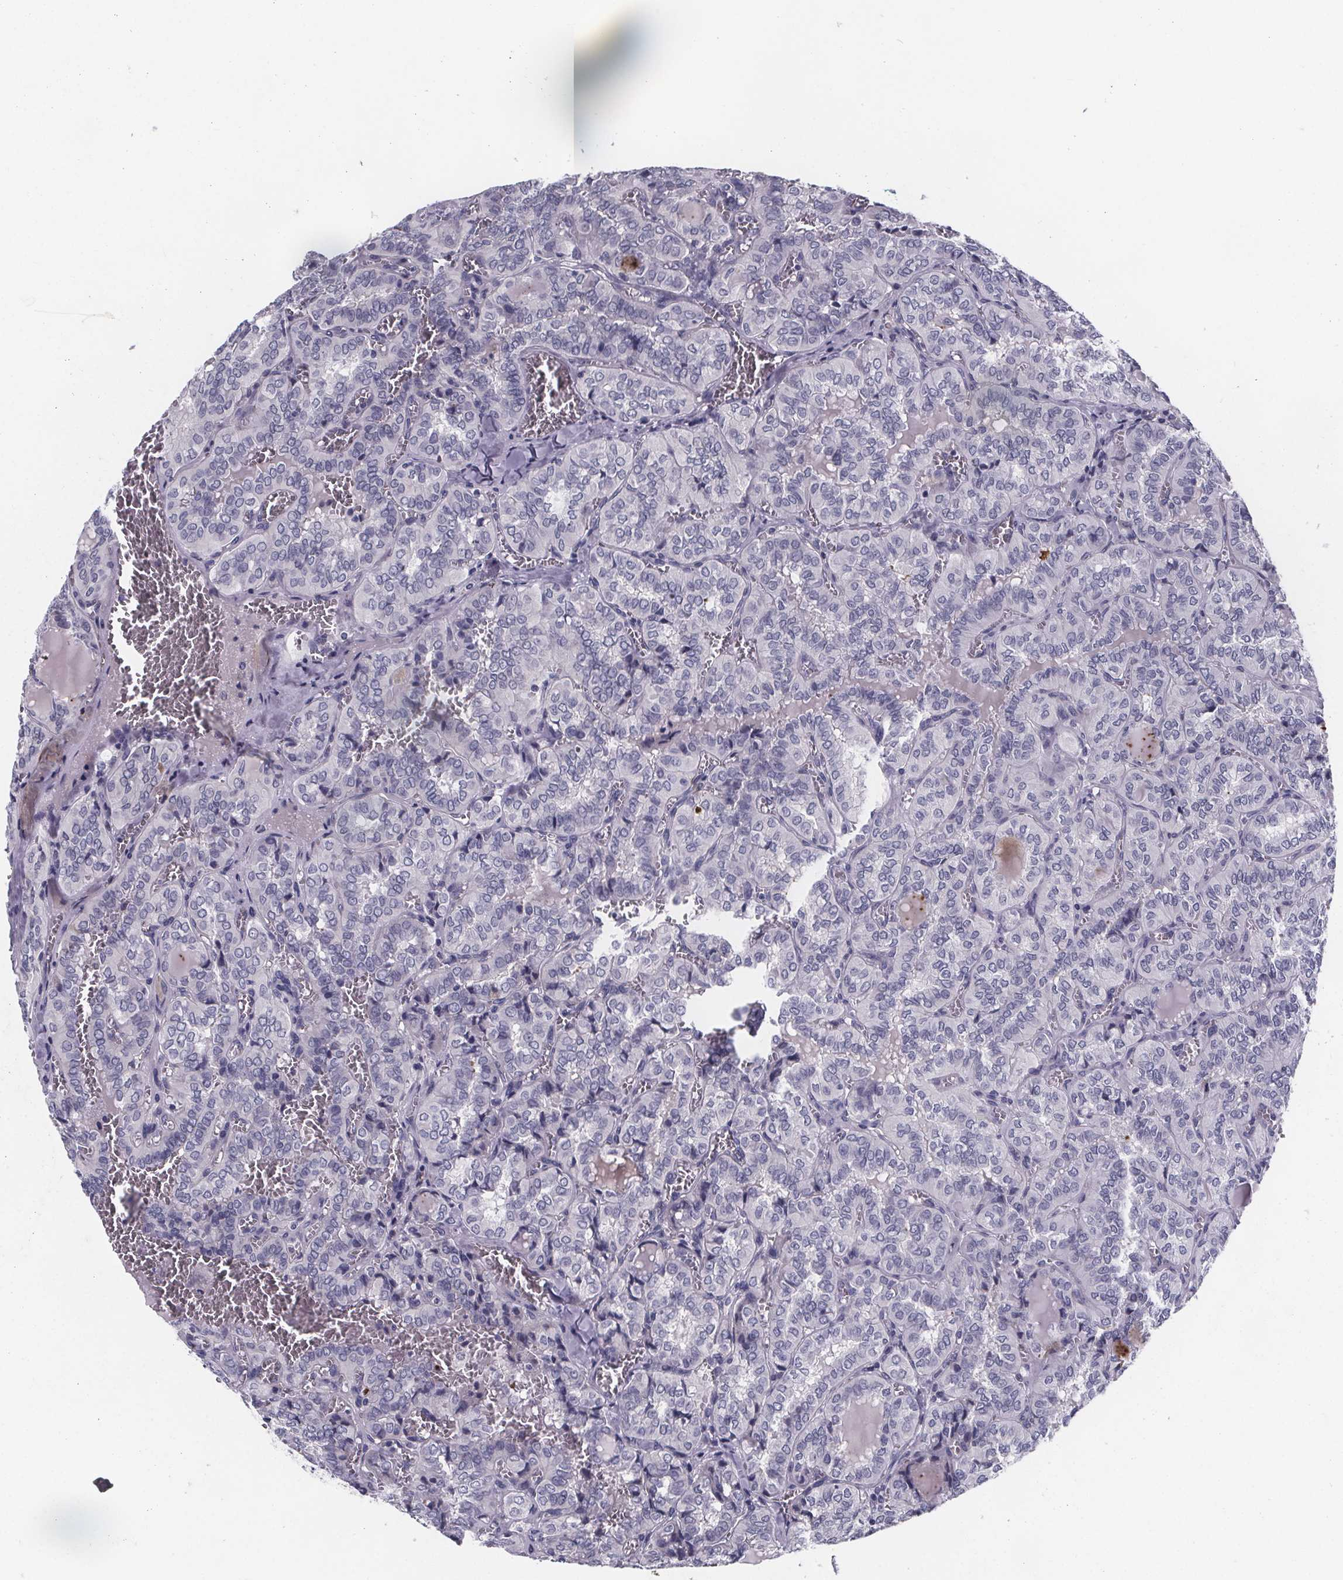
{"staining": {"intensity": "negative", "quantity": "none", "location": "none"}, "tissue": "thyroid cancer", "cell_type": "Tumor cells", "image_type": "cancer", "snomed": [{"axis": "morphology", "description": "Papillary adenocarcinoma, NOS"}, {"axis": "topography", "description": "Thyroid gland"}], "caption": "This is an immunohistochemistry image of thyroid papillary adenocarcinoma. There is no positivity in tumor cells.", "gene": "PAH", "patient": {"sex": "female", "age": 41}}